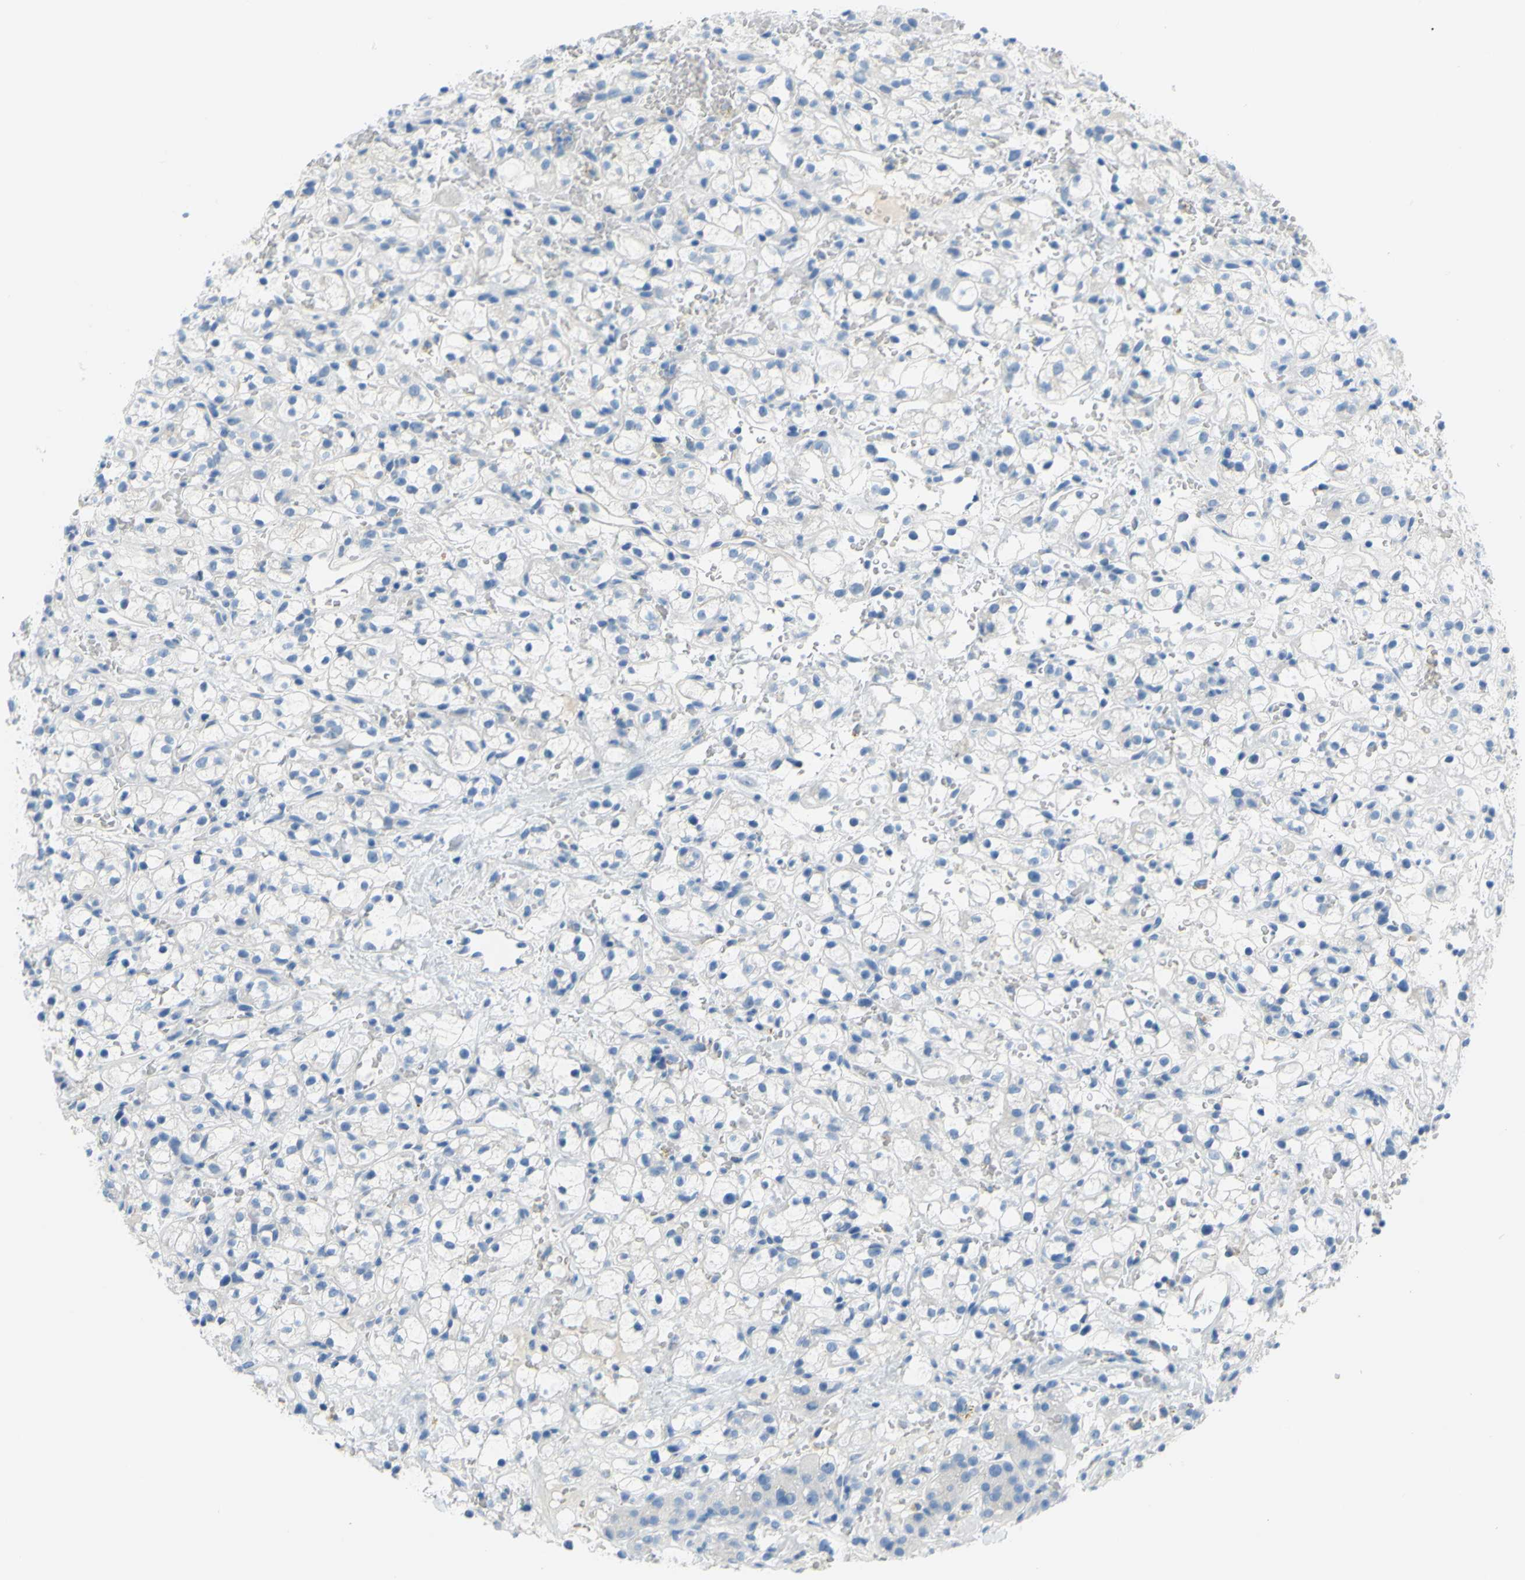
{"staining": {"intensity": "negative", "quantity": "none", "location": "none"}, "tissue": "renal cancer", "cell_type": "Tumor cells", "image_type": "cancer", "snomed": [{"axis": "morphology", "description": "Adenocarcinoma, NOS"}, {"axis": "topography", "description": "Kidney"}], "caption": "A high-resolution photomicrograph shows immunohistochemistry staining of adenocarcinoma (renal), which shows no significant positivity in tumor cells.", "gene": "DCT", "patient": {"sex": "male", "age": 61}}